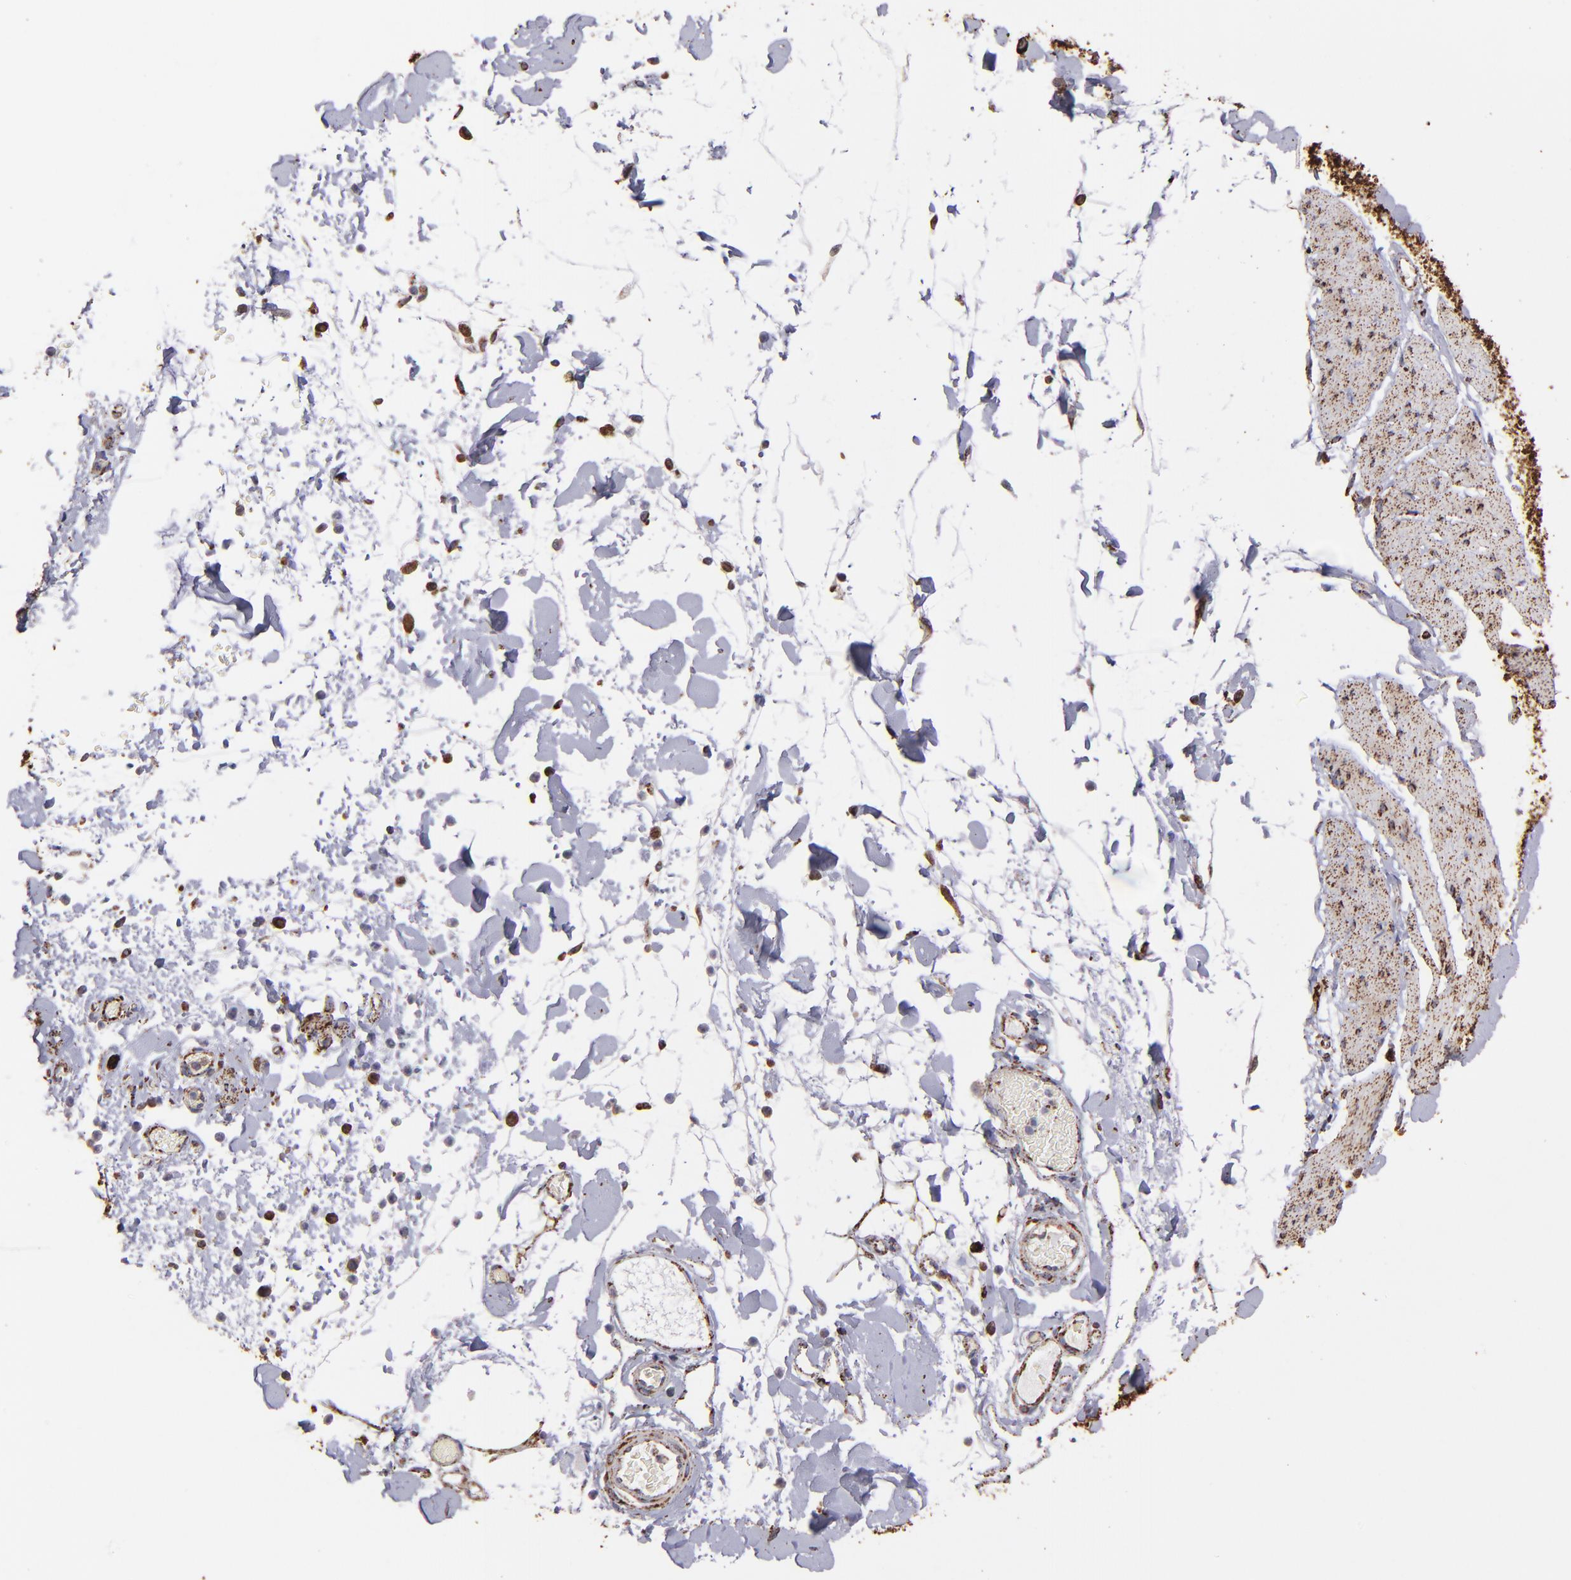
{"staining": {"intensity": "strong", "quantity": ">75%", "location": "cytoplasmic/membranous"}, "tissue": "smooth muscle", "cell_type": "Smooth muscle cells", "image_type": "normal", "snomed": [{"axis": "morphology", "description": "Normal tissue, NOS"}, {"axis": "topography", "description": "Smooth muscle"}, {"axis": "topography", "description": "Colon"}], "caption": "Protein analysis of normal smooth muscle demonstrates strong cytoplasmic/membranous positivity in approximately >75% of smooth muscle cells.", "gene": "MAOB", "patient": {"sex": "male", "age": 67}}